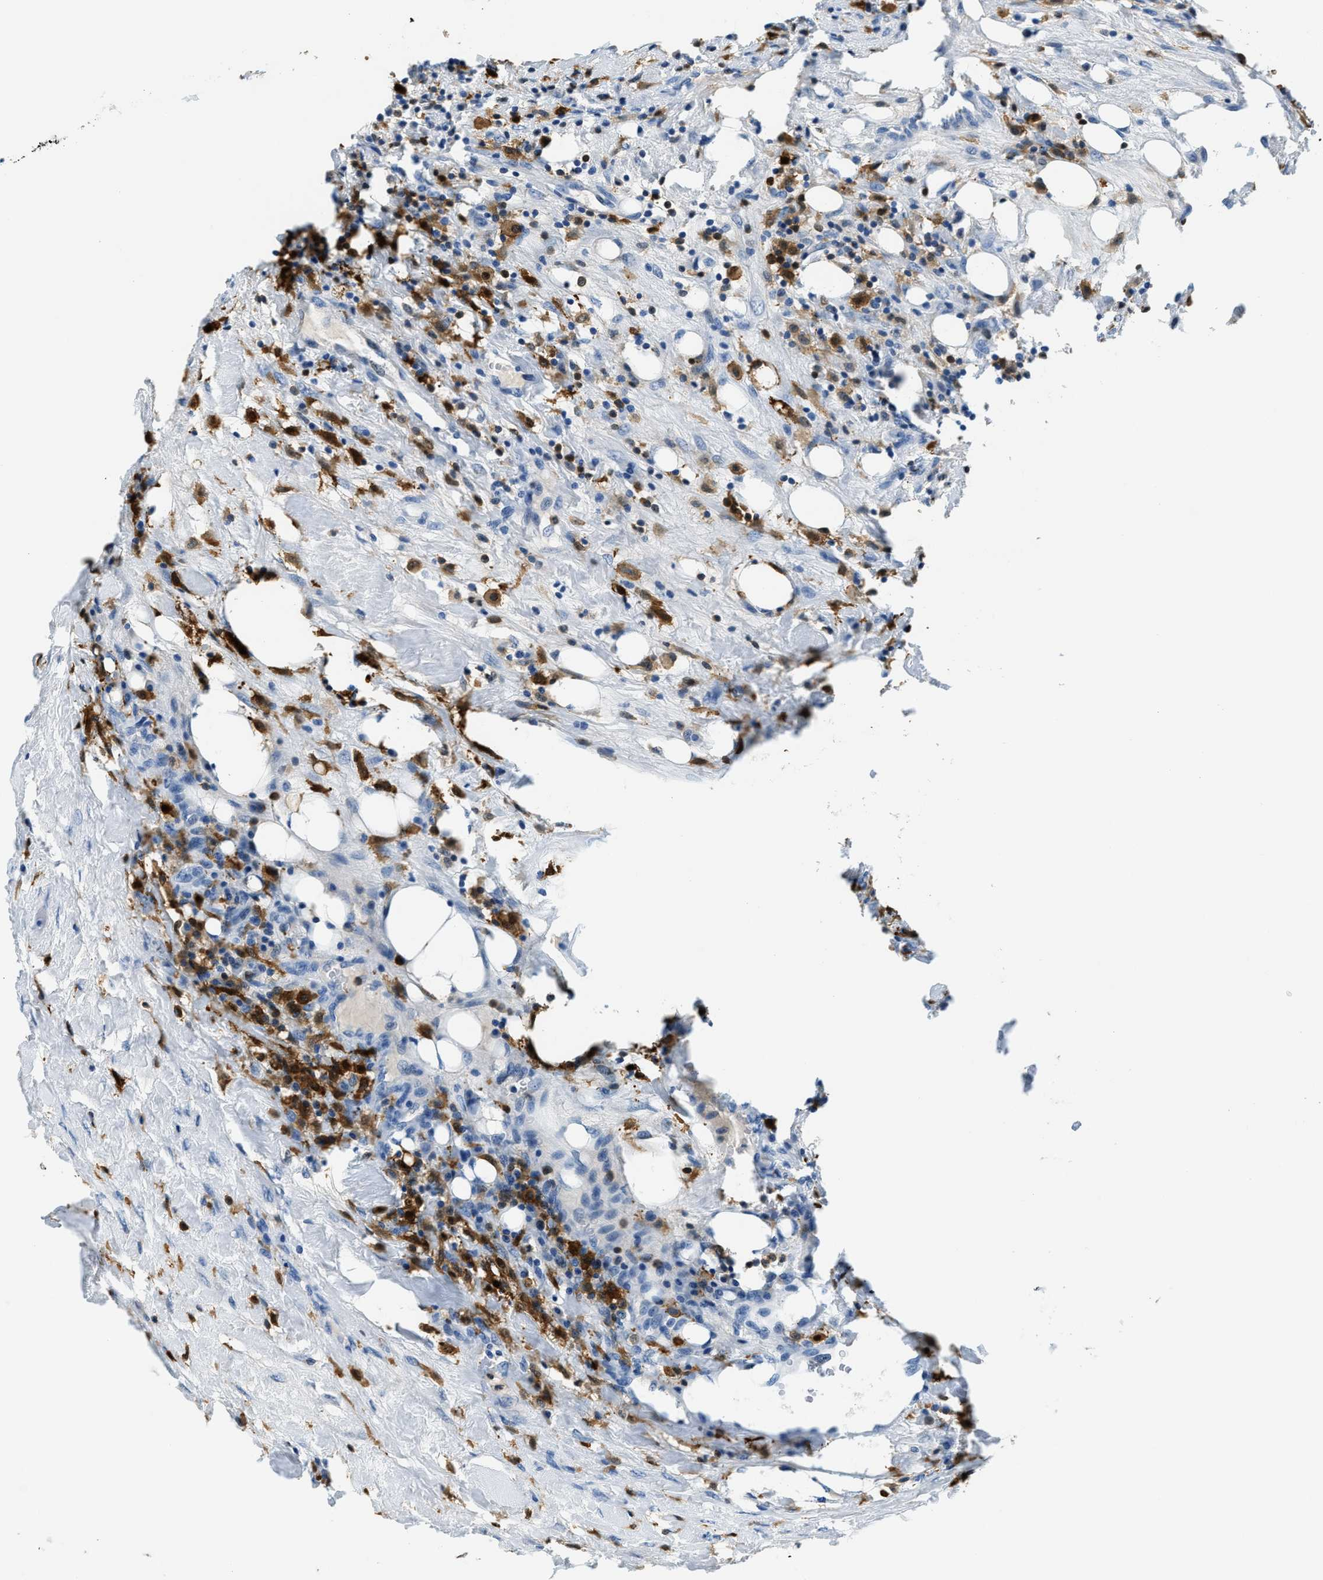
{"staining": {"intensity": "negative", "quantity": "none", "location": "none"}, "tissue": "breast cancer", "cell_type": "Tumor cells", "image_type": "cancer", "snomed": [{"axis": "morphology", "description": "Duct carcinoma"}, {"axis": "topography", "description": "Breast"}], "caption": "Histopathology image shows no protein staining in tumor cells of infiltrating ductal carcinoma (breast) tissue.", "gene": "CAPG", "patient": {"sex": "female", "age": 37}}